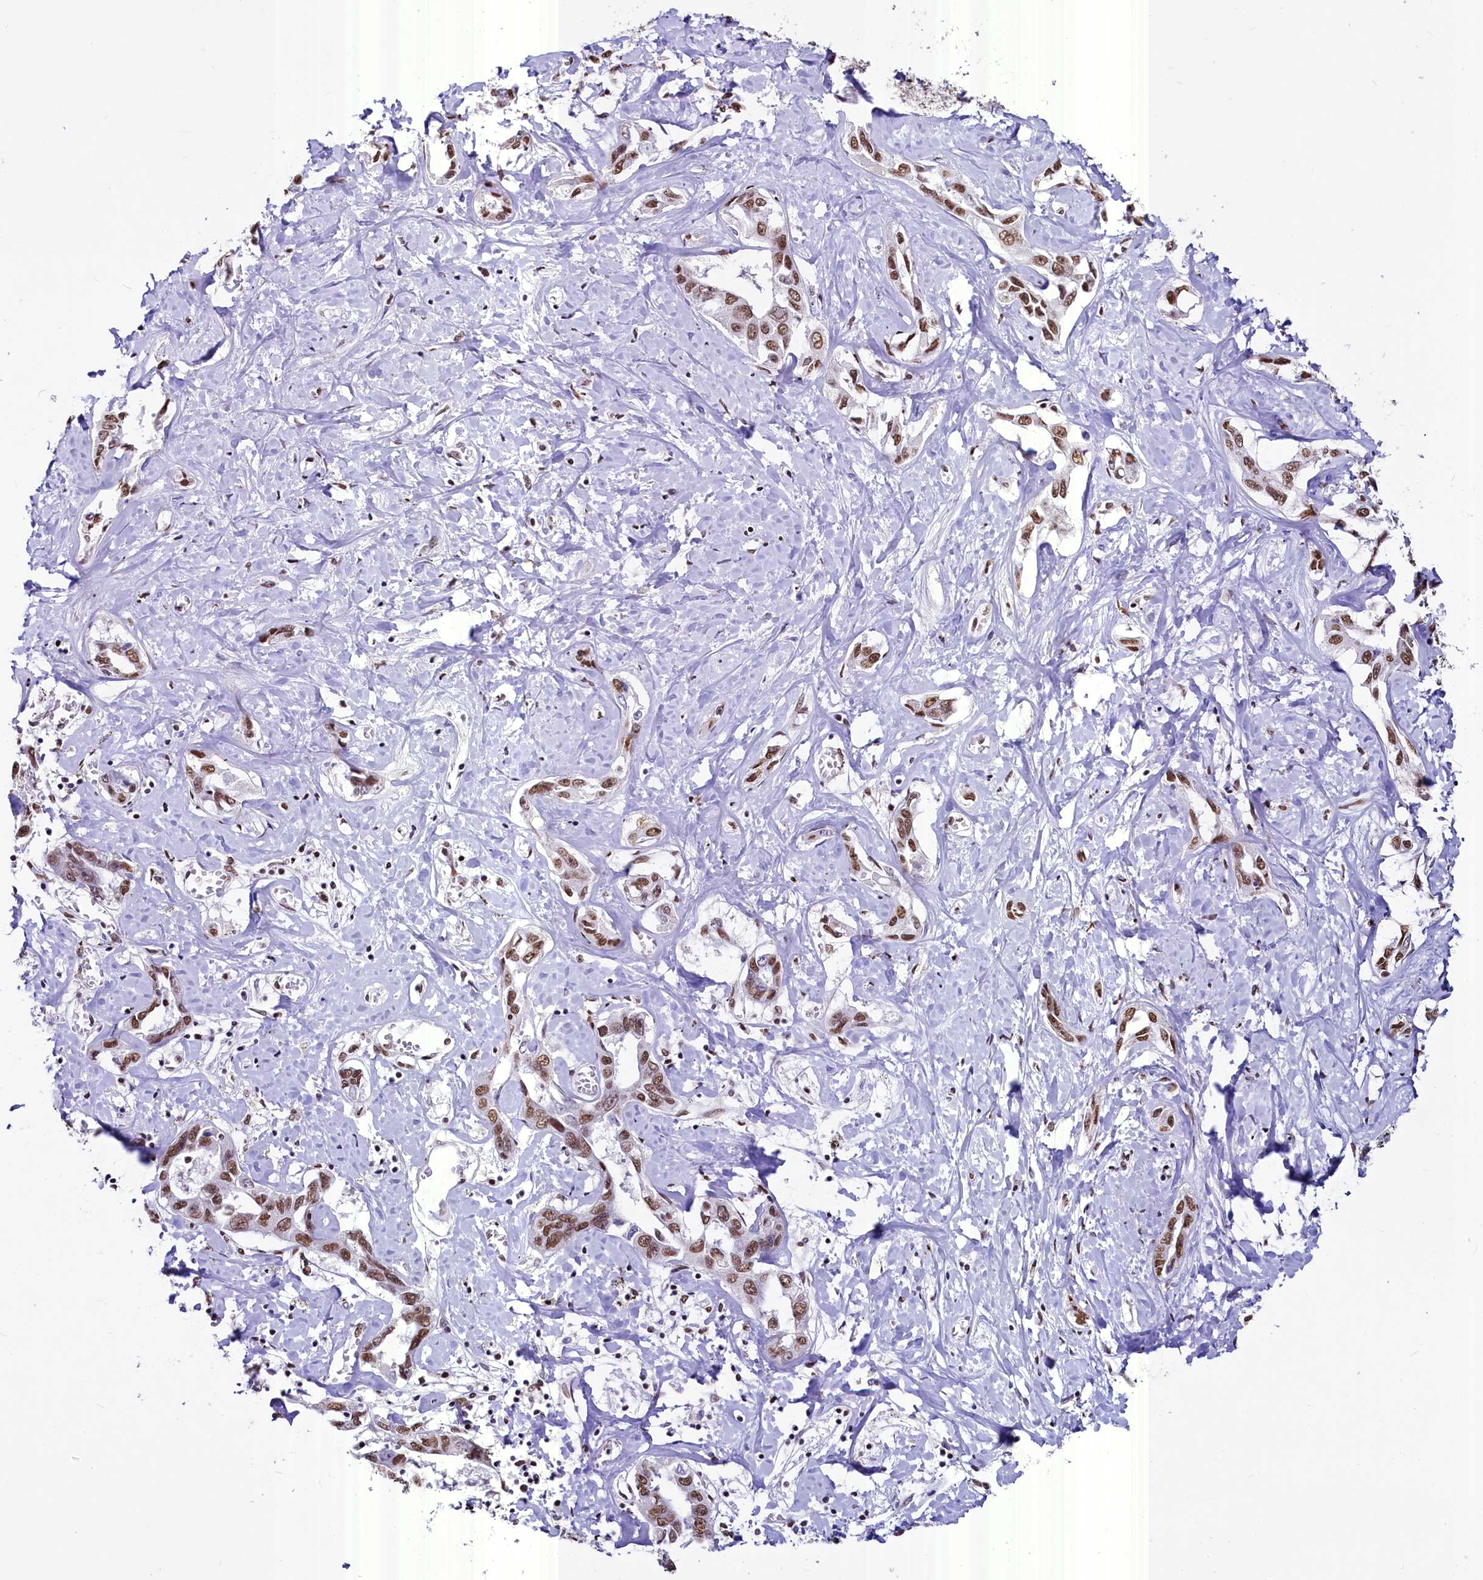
{"staining": {"intensity": "moderate", "quantity": ">75%", "location": "nuclear"}, "tissue": "liver cancer", "cell_type": "Tumor cells", "image_type": "cancer", "snomed": [{"axis": "morphology", "description": "Cholangiocarcinoma"}, {"axis": "topography", "description": "Liver"}], "caption": "Protein expression analysis of liver cancer (cholangiocarcinoma) displays moderate nuclear positivity in approximately >75% of tumor cells.", "gene": "PARPBP", "patient": {"sex": "male", "age": 59}}